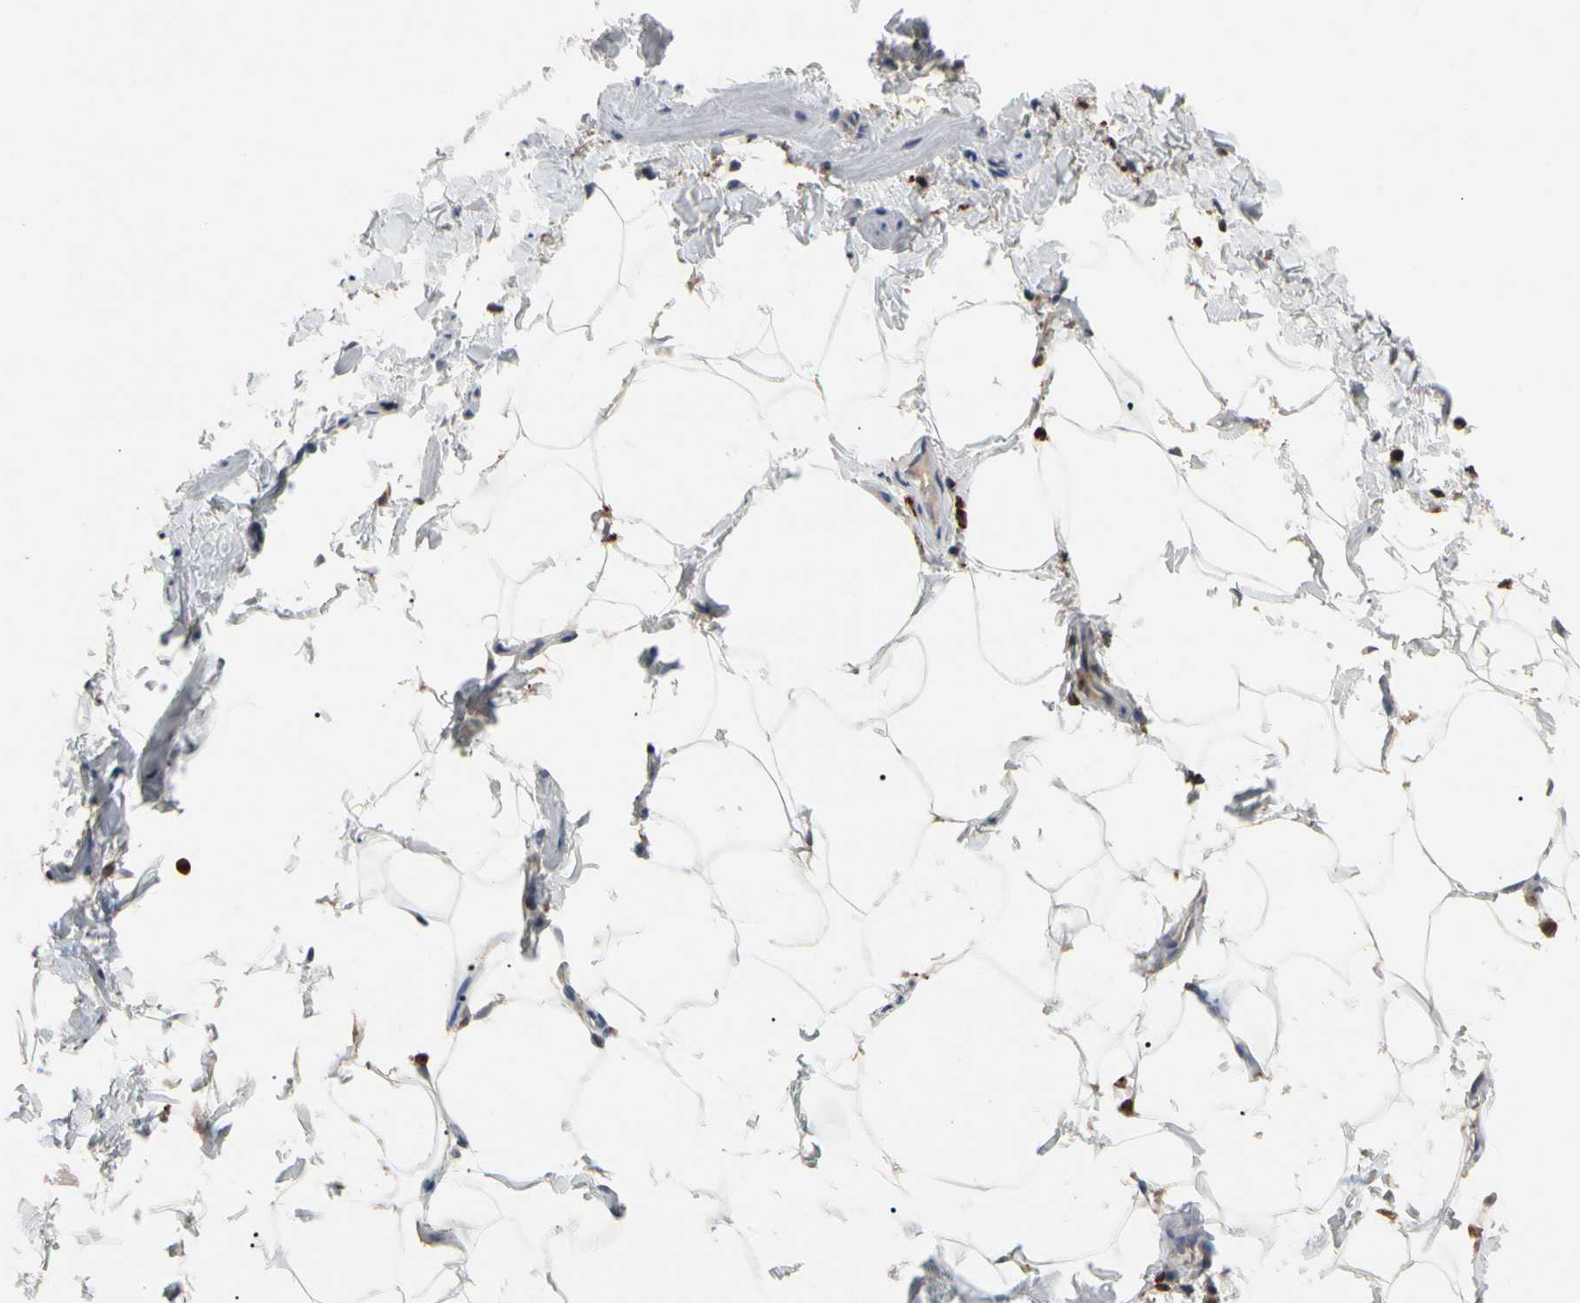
{"staining": {"intensity": "negative", "quantity": "none", "location": "none"}, "tissue": "adipose tissue", "cell_type": "Adipocytes", "image_type": "normal", "snomed": [{"axis": "morphology", "description": "Normal tissue, NOS"}, {"axis": "topography", "description": "Vascular tissue"}], "caption": "This is a micrograph of IHC staining of unremarkable adipose tissue, which shows no positivity in adipocytes.", "gene": "ADA2", "patient": {"sex": "male", "age": 41}}